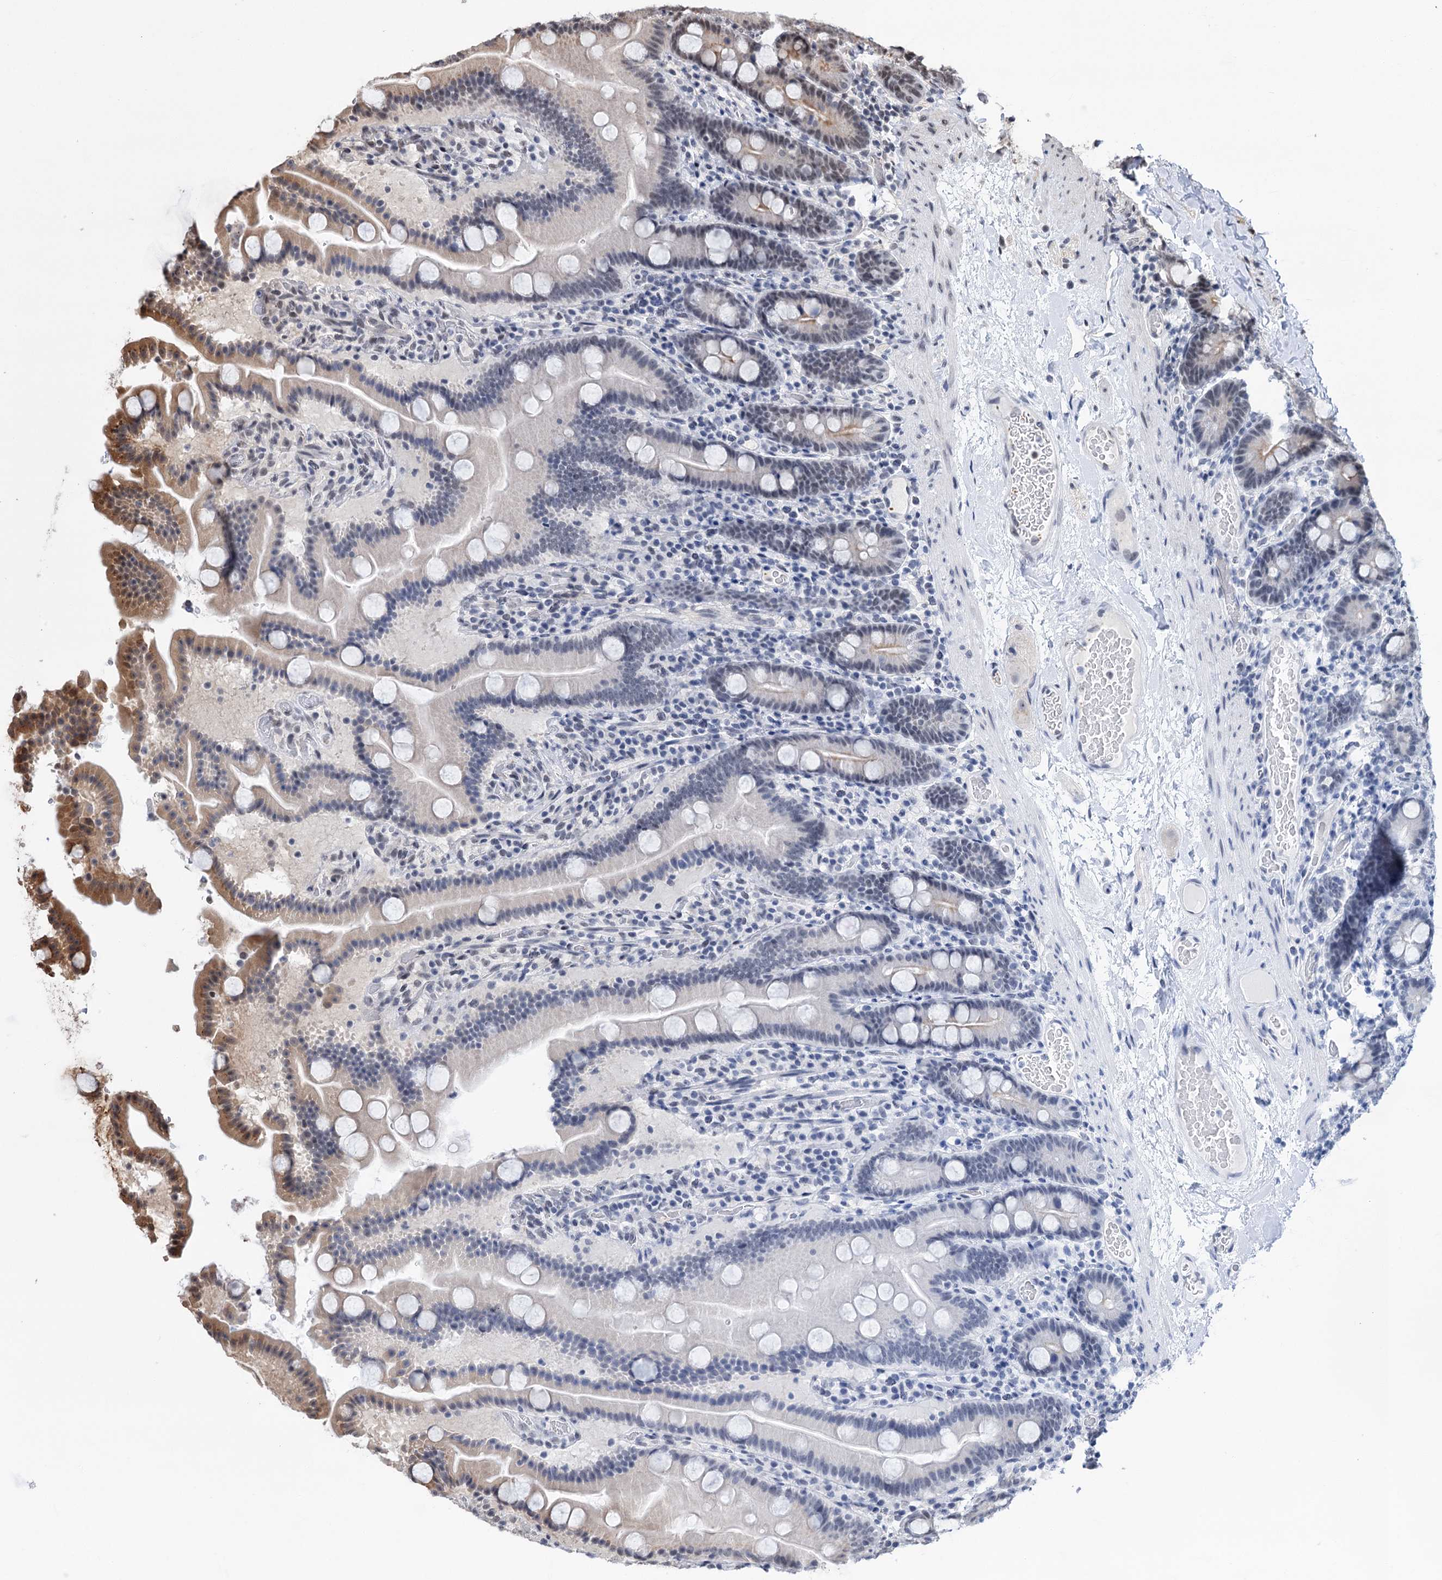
{"staining": {"intensity": "moderate", "quantity": "<25%", "location": "cytoplasmic/membranous,nuclear"}, "tissue": "duodenum", "cell_type": "Glandular cells", "image_type": "normal", "snomed": [{"axis": "morphology", "description": "Normal tissue, NOS"}, {"axis": "topography", "description": "Duodenum"}], "caption": "This image displays IHC staining of benign human duodenum, with low moderate cytoplasmic/membranous,nuclear positivity in approximately <25% of glandular cells.", "gene": "MAML1", "patient": {"sex": "male", "age": 55}}